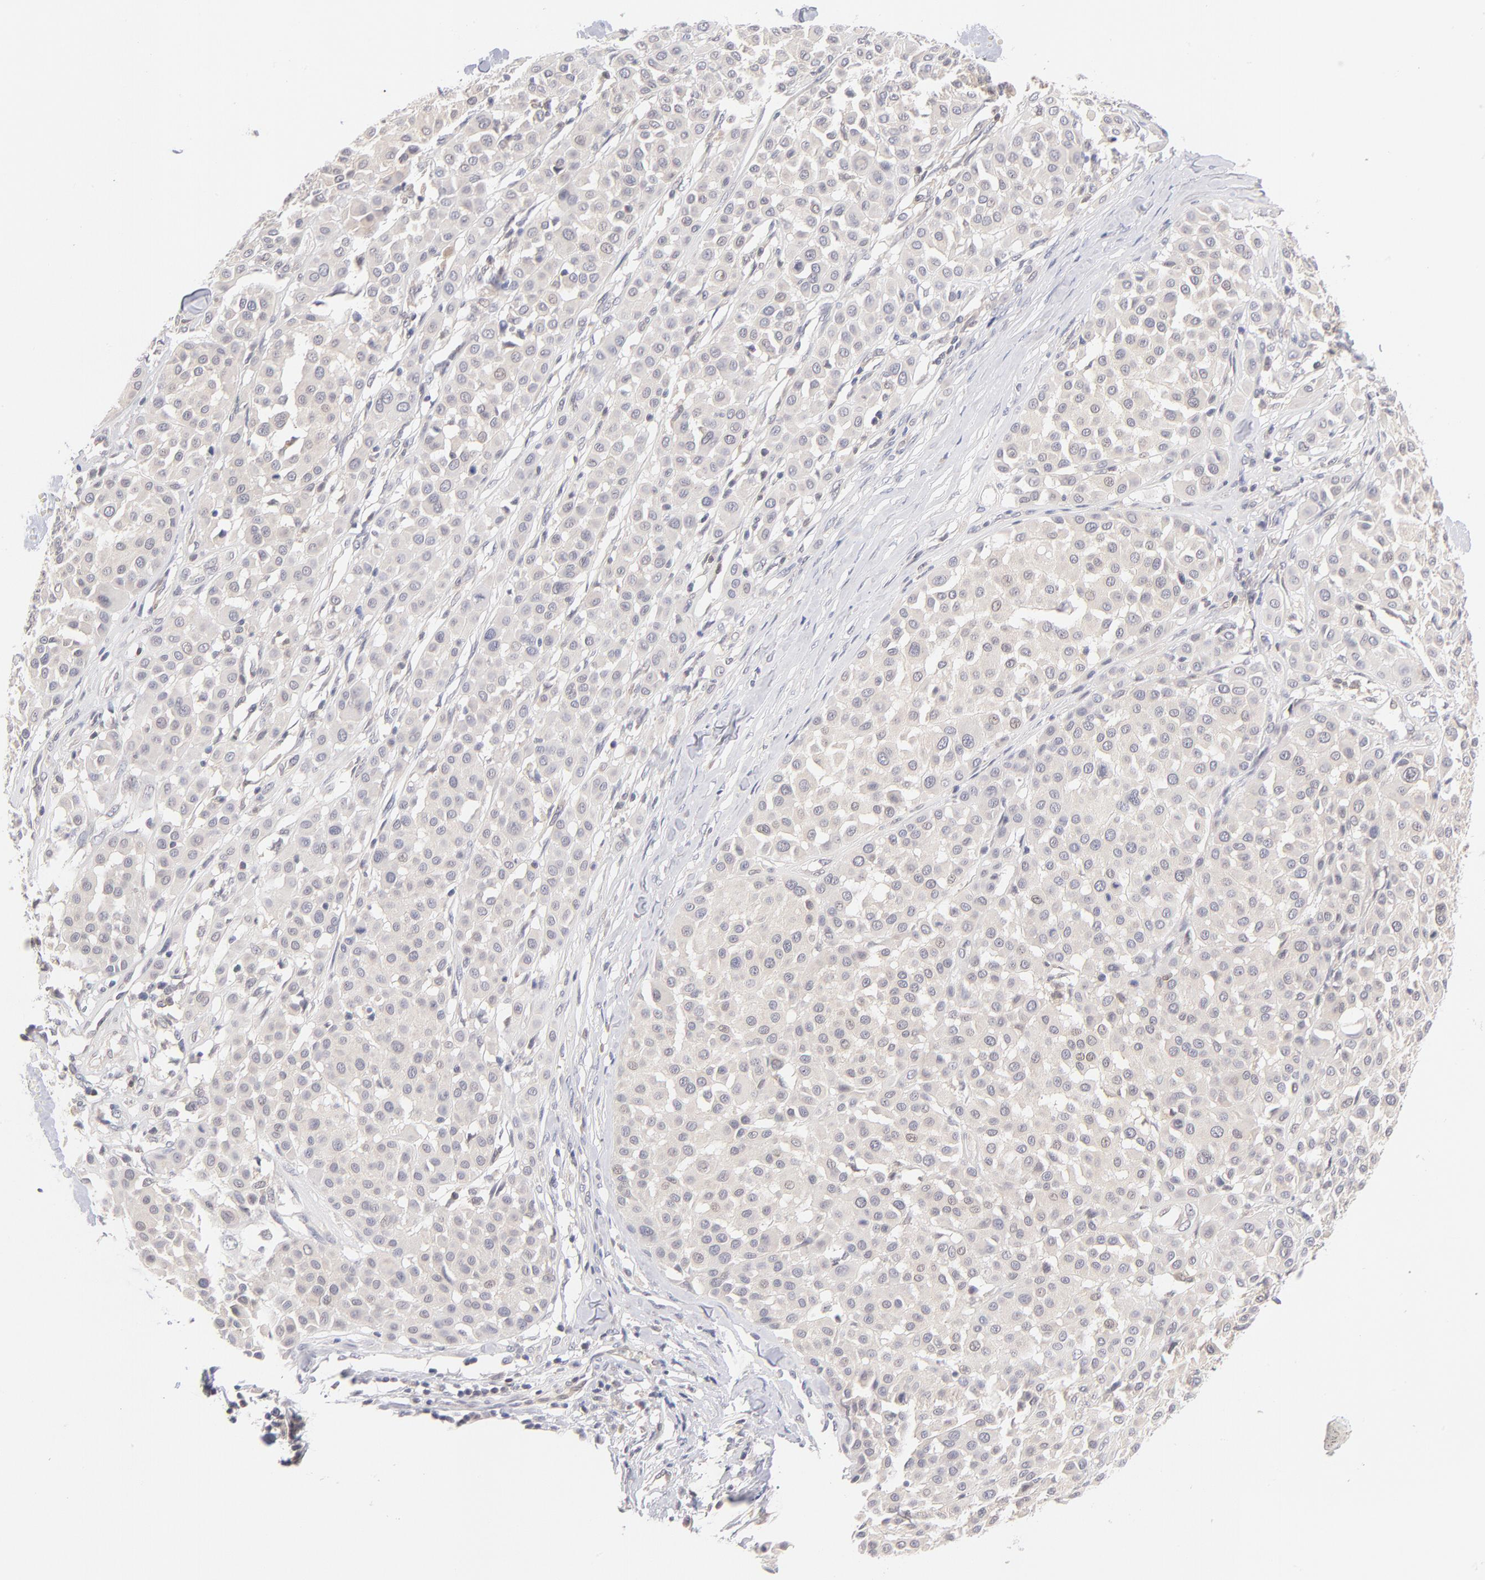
{"staining": {"intensity": "negative", "quantity": "none", "location": "none"}, "tissue": "melanoma", "cell_type": "Tumor cells", "image_type": "cancer", "snomed": [{"axis": "morphology", "description": "Malignant melanoma, Metastatic site"}, {"axis": "topography", "description": "Soft tissue"}], "caption": "IHC micrograph of neoplastic tissue: human malignant melanoma (metastatic site) stained with DAB (3,3'-diaminobenzidine) demonstrates no significant protein positivity in tumor cells. The staining is performed using DAB brown chromogen with nuclei counter-stained in using hematoxylin.", "gene": "CASP6", "patient": {"sex": "male", "age": 41}}